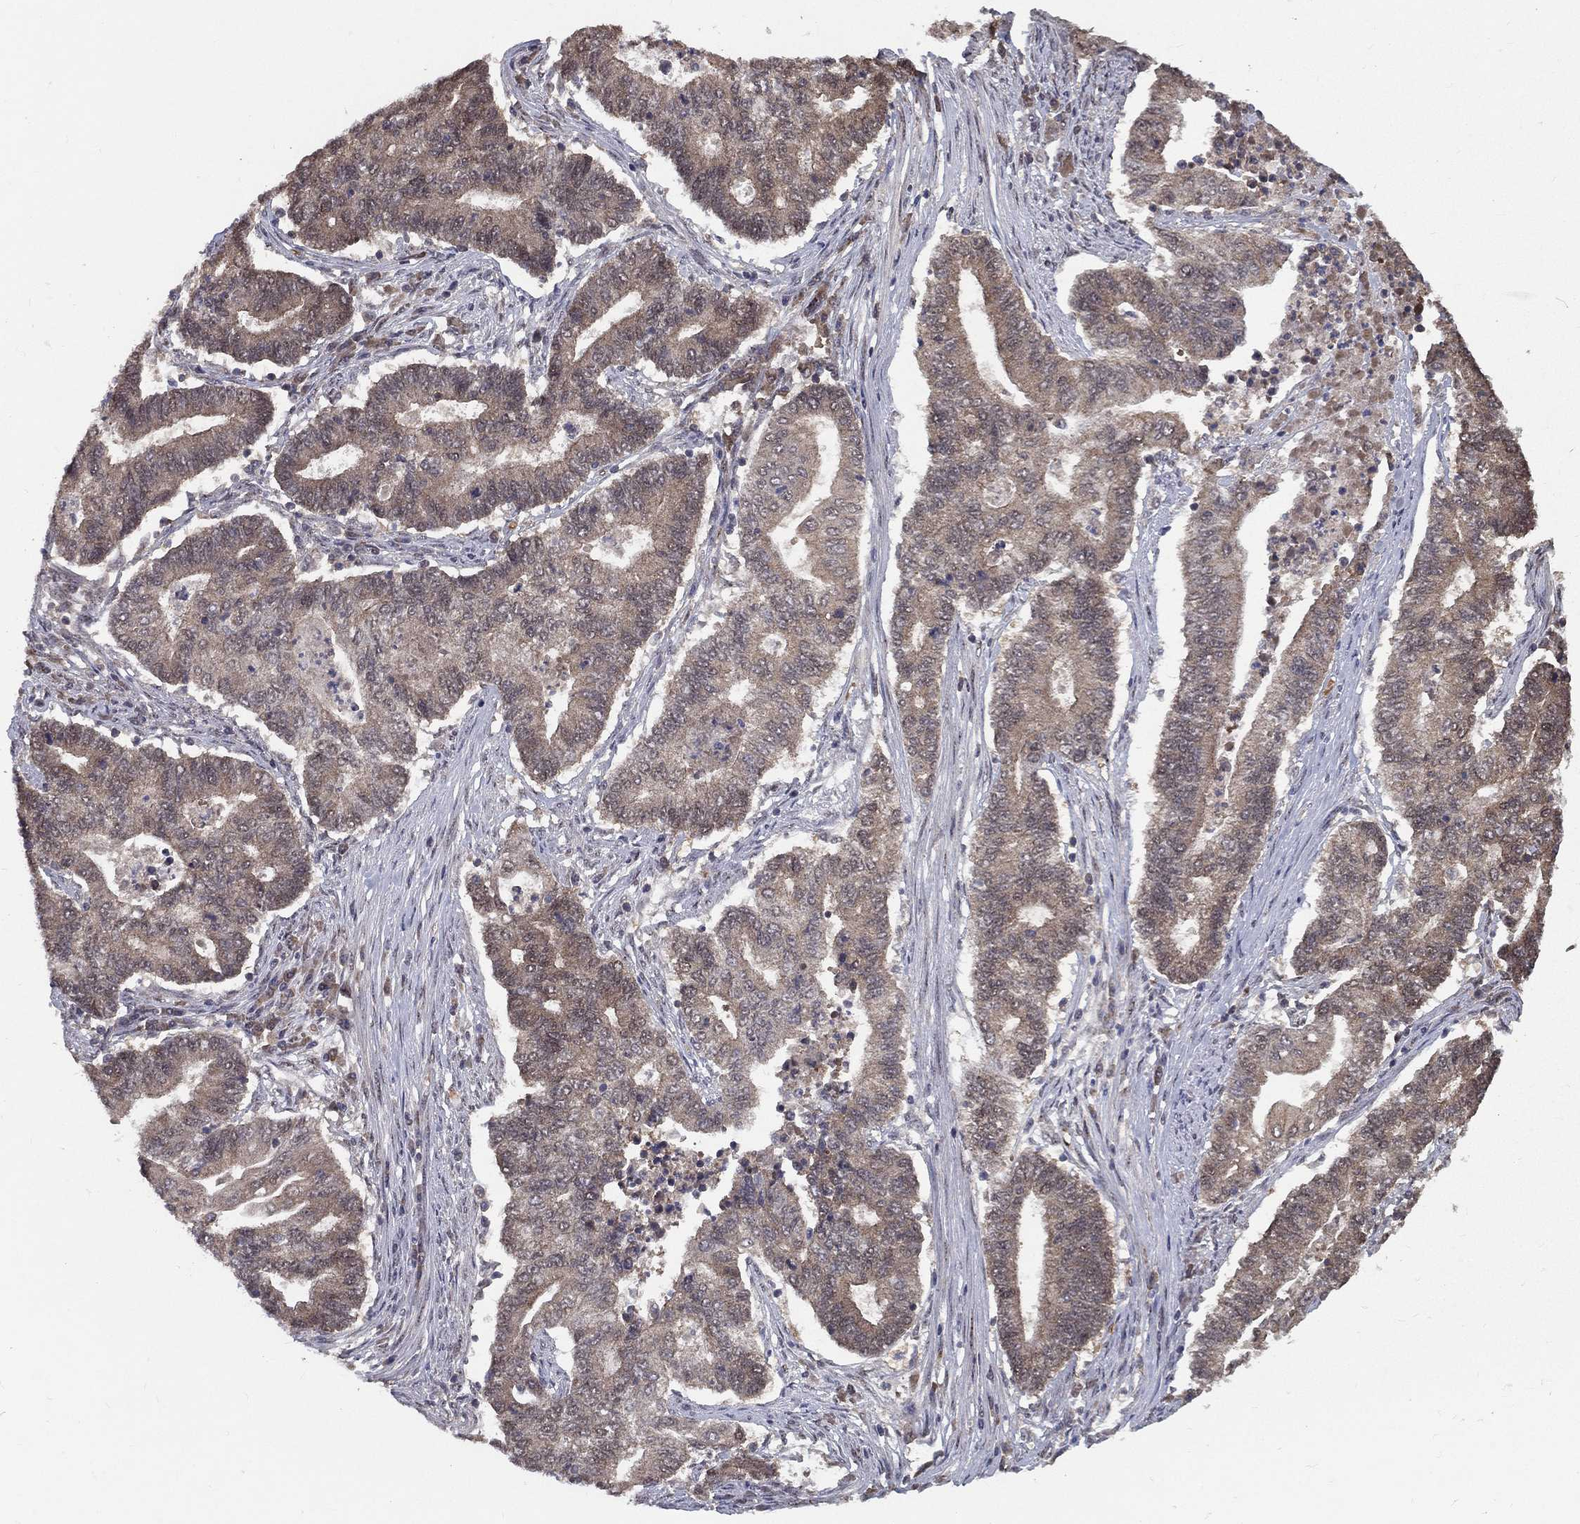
{"staining": {"intensity": "moderate", "quantity": "<25%", "location": "cytoplasmic/membranous,nuclear"}, "tissue": "endometrial cancer", "cell_type": "Tumor cells", "image_type": "cancer", "snomed": [{"axis": "morphology", "description": "Adenocarcinoma, NOS"}, {"axis": "topography", "description": "Uterus"}, {"axis": "topography", "description": "Endometrium"}], "caption": "This is an image of IHC staining of endometrial adenocarcinoma, which shows moderate expression in the cytoplasmic/membranous and nuclear of tumor cells.", "gene": "CARM1", "patient": {"sex": "female", "age": 54}}